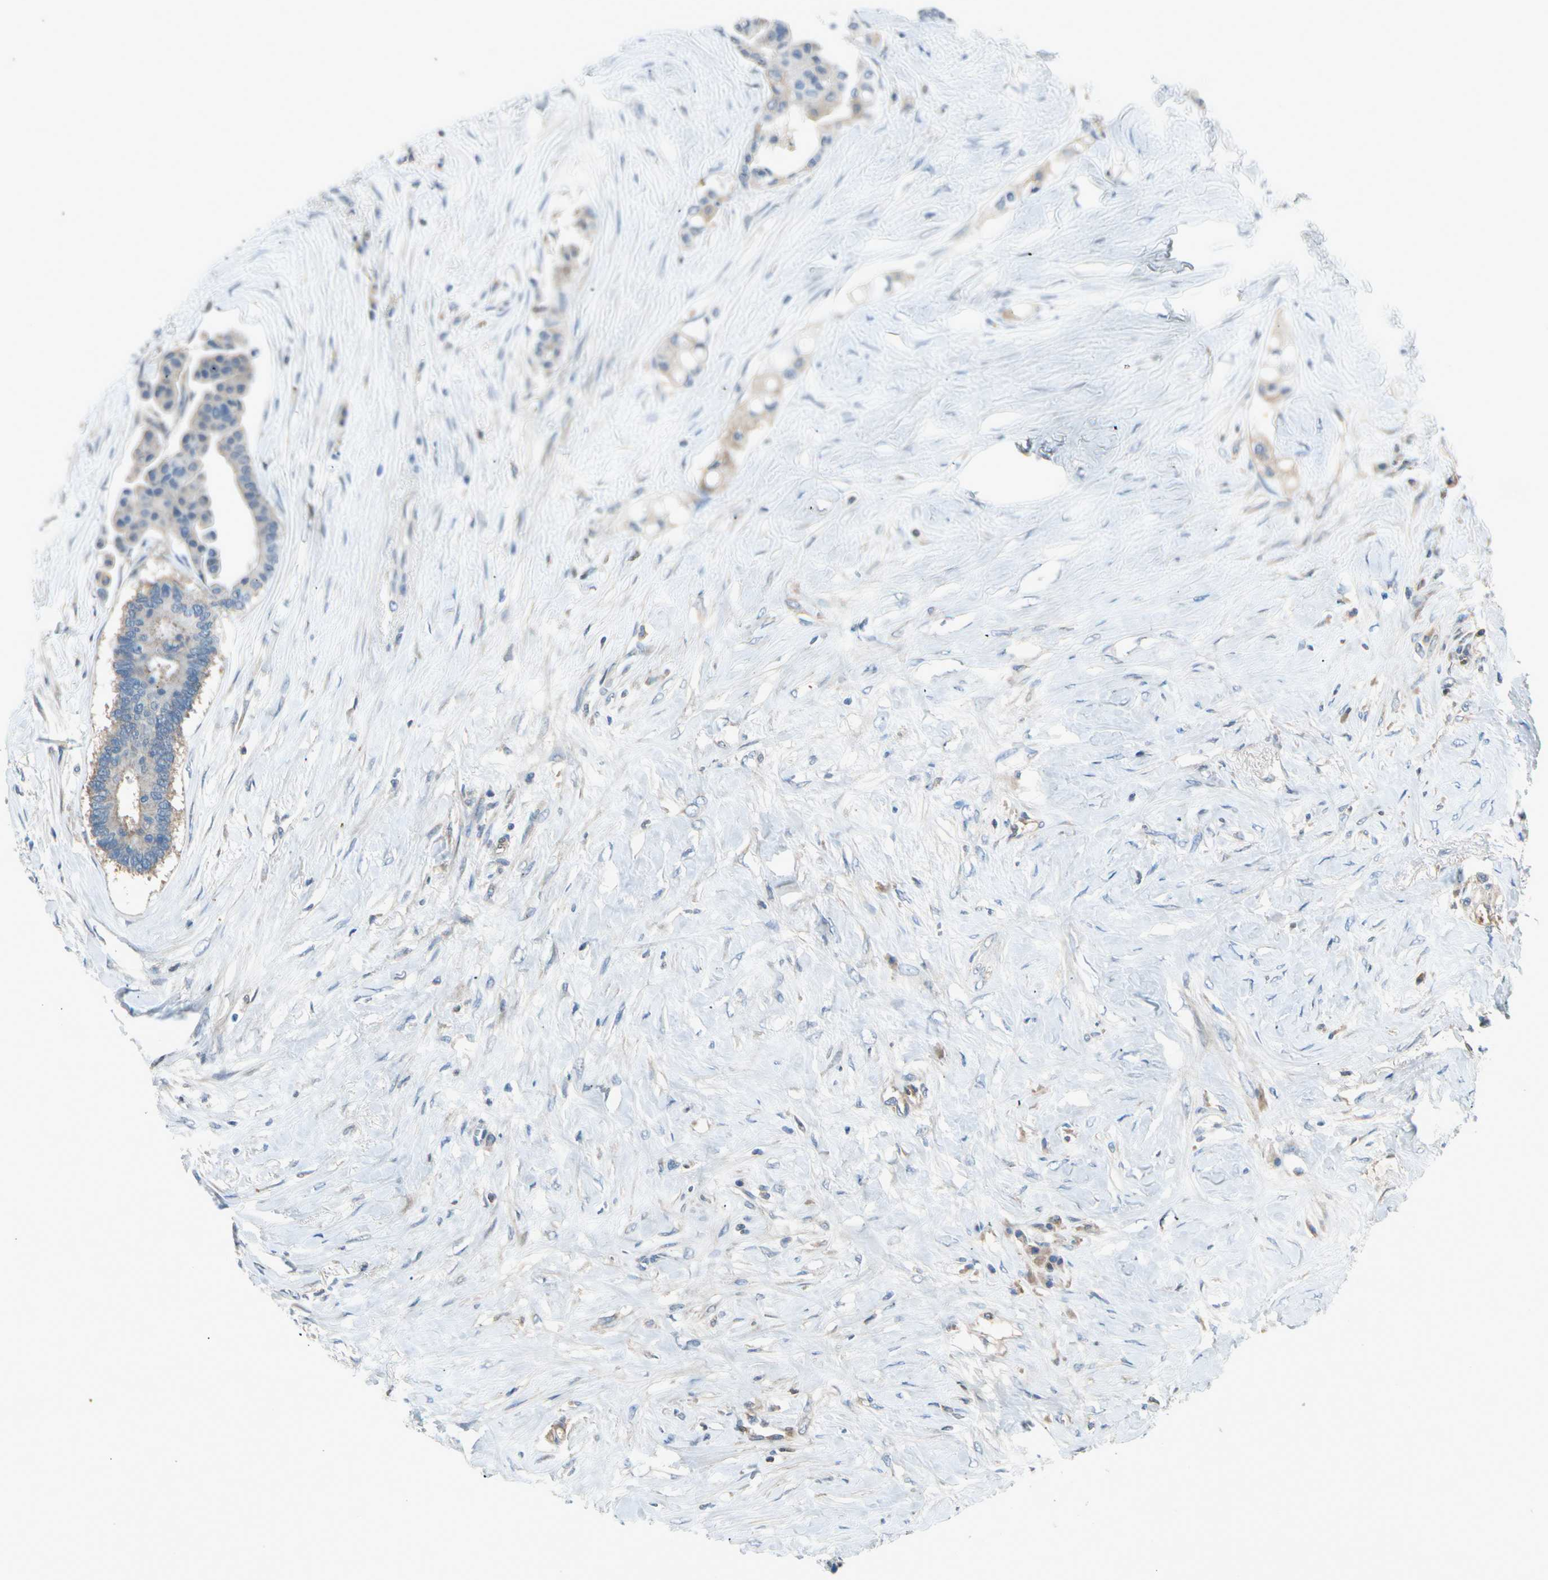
{"staining": {"intensity": "weak", "quantity": "<25%", "location": "cytoplasmic/membranous"}, "tissue": "colorectal cancer", "cell_type": "Tumor cells", "image_type": "cancer", "snomed": [{"axis": "morphology", "description": "Normal tissue, NOS"}, {"axis": "morphology", "description": "Adenocarcinoma, NOS"}, {"axis": "topography", "description": "Colon"}], "caption": "Immunohistochemical staining of colorectal cancer (adenocarcinoma) shows no significant positivity in tumor cells. (DAB immunohistochemistry with hematoxylin counter stain).", "gene": "SERPIND1", "patient": {"sex": "male", "age": 82}}